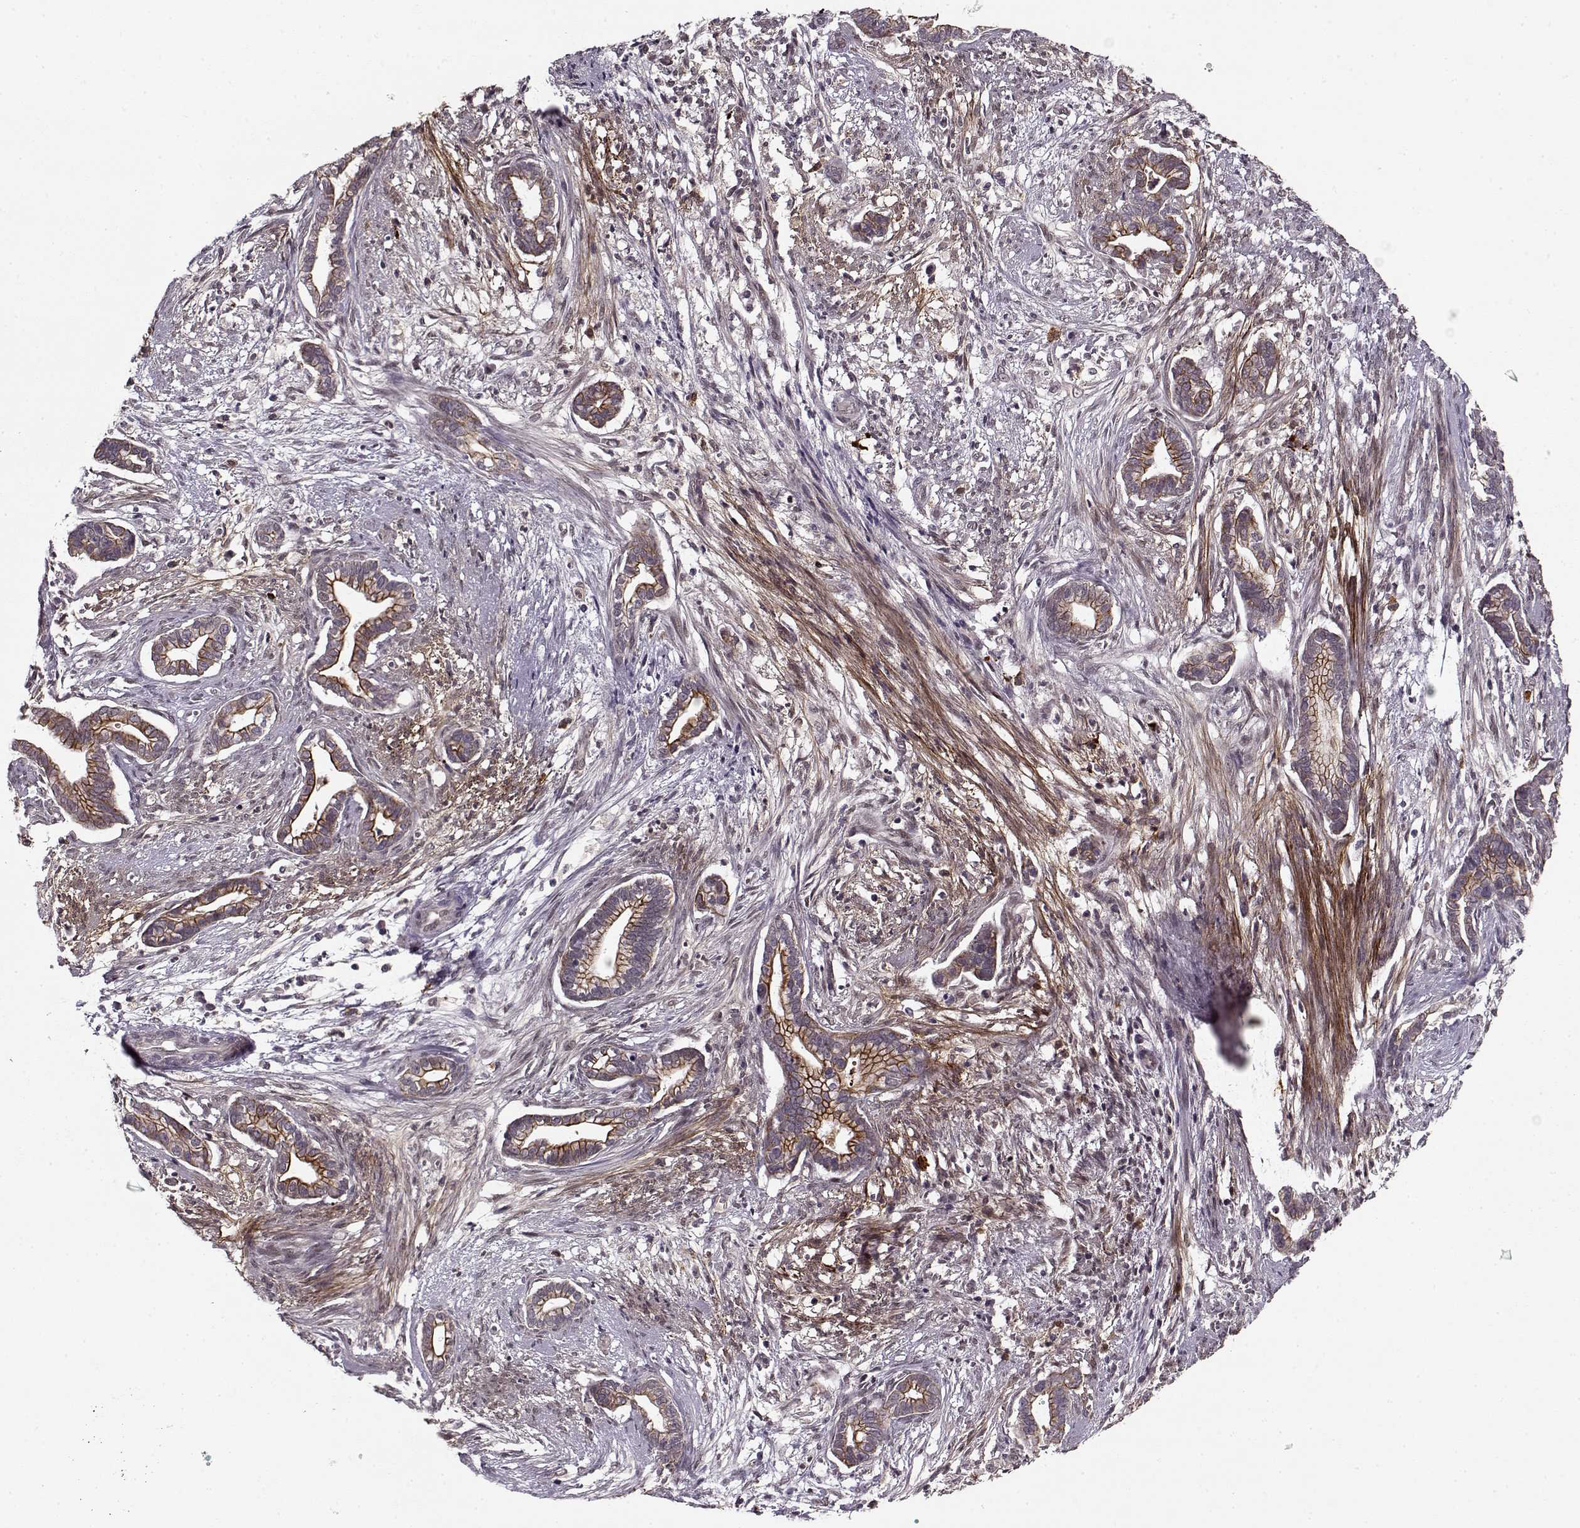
{"staining": {"intensity": "strong", "quantity": ">75%", "location": "cytoplasmic/membranous"}, "tissue": "cervical cancer", "cell_type": "Tumor cells", "image_type": "cancer", "snomed": [{"axis": "morphology", "description": "Adenocarcinoma, NOS"}, {"axis": "topography", "description": "Cervix"}], "caption": "Tumor cells demonstrate strong cytoplasmic/membranous staining in approximately >75% of cells in adenocarcinoma (cervical).", "gene": "DENND4B", "patient": {"sex": "female", "age": 62}}